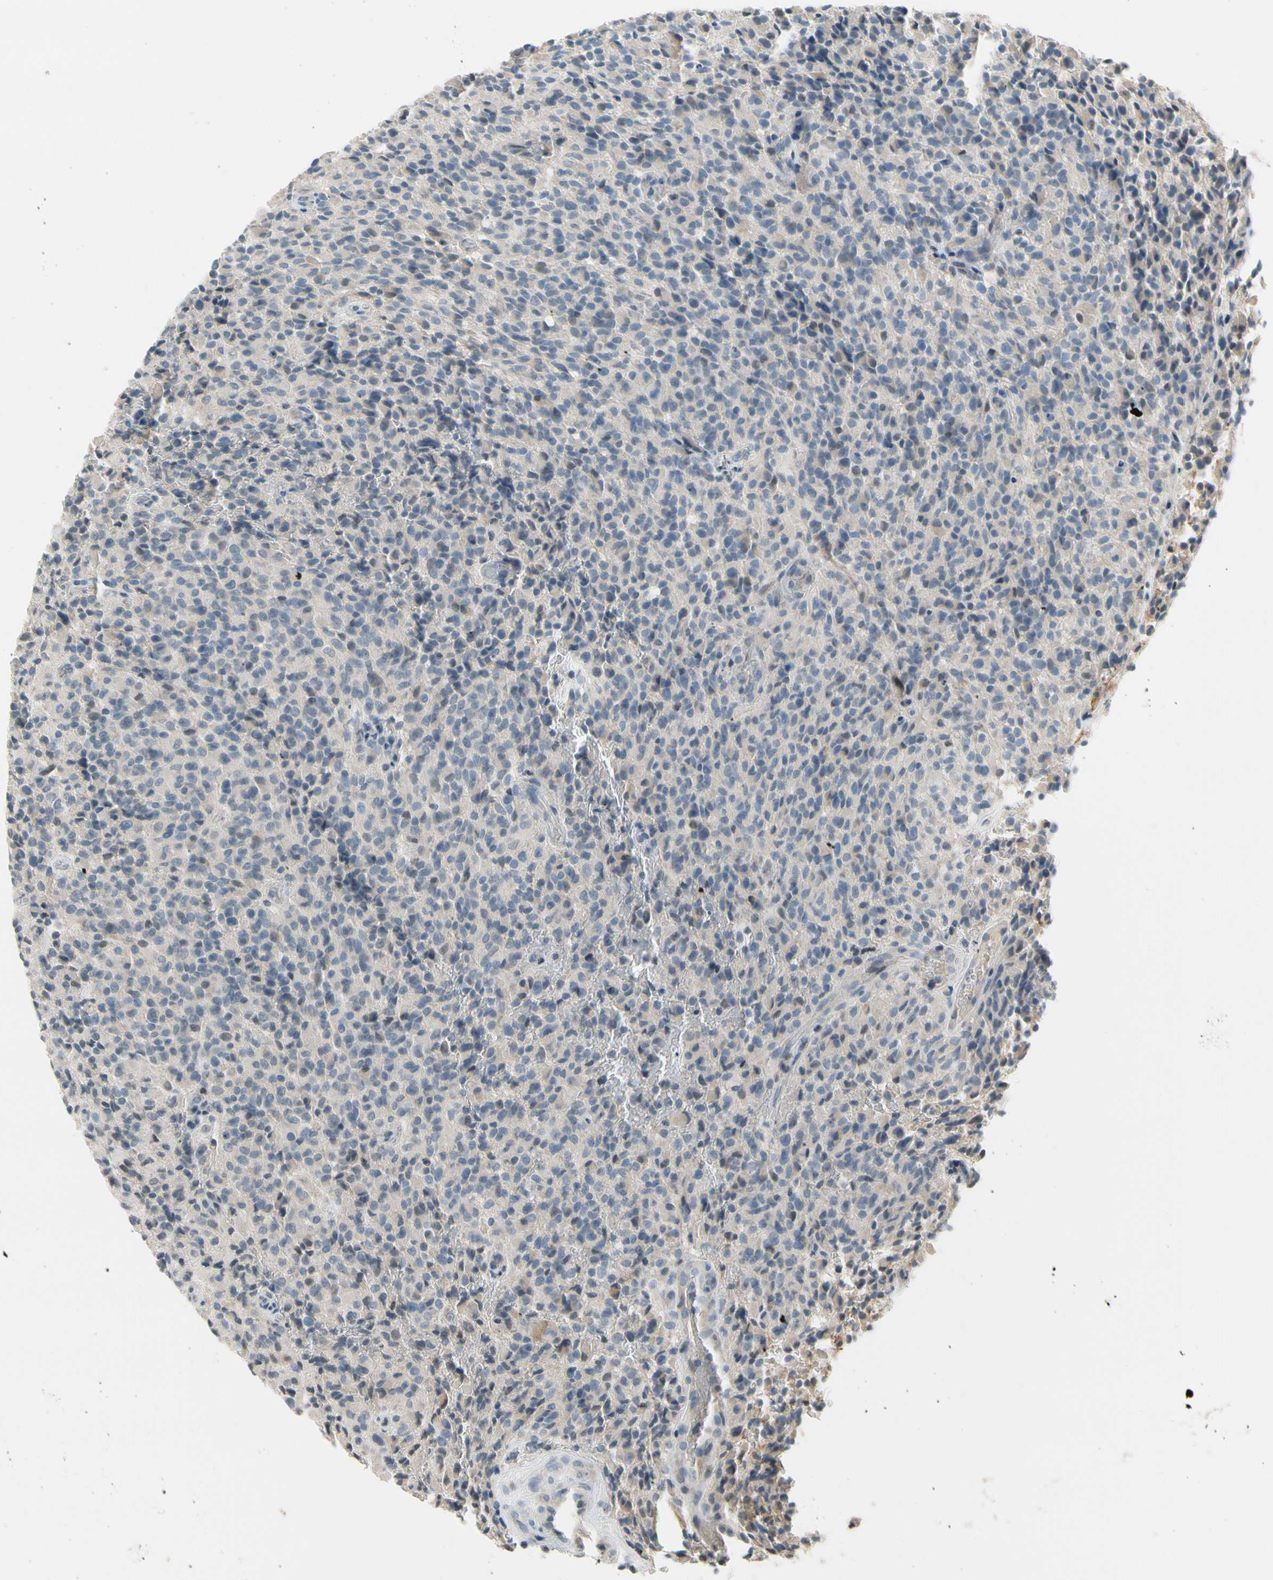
{"staining": {"intensity": "negative", "quantity": "none", "location": "none"}, "tissue": "glioma", "cell_type": "Tumor cells", "image_type": "cancer", "snomed": [{"axis": "morphology", "description": "Glioma, malignant, High grade"}, {"axis": "topography", "description": "Brain"}], "caption": "This is an immunohistochemistry (IHC) image of human high-grade glioma (malignant). There is no positivity in tumor cells.", "gene": "PIP5K1B", "patient": {"sex": "male", "age": 71}}